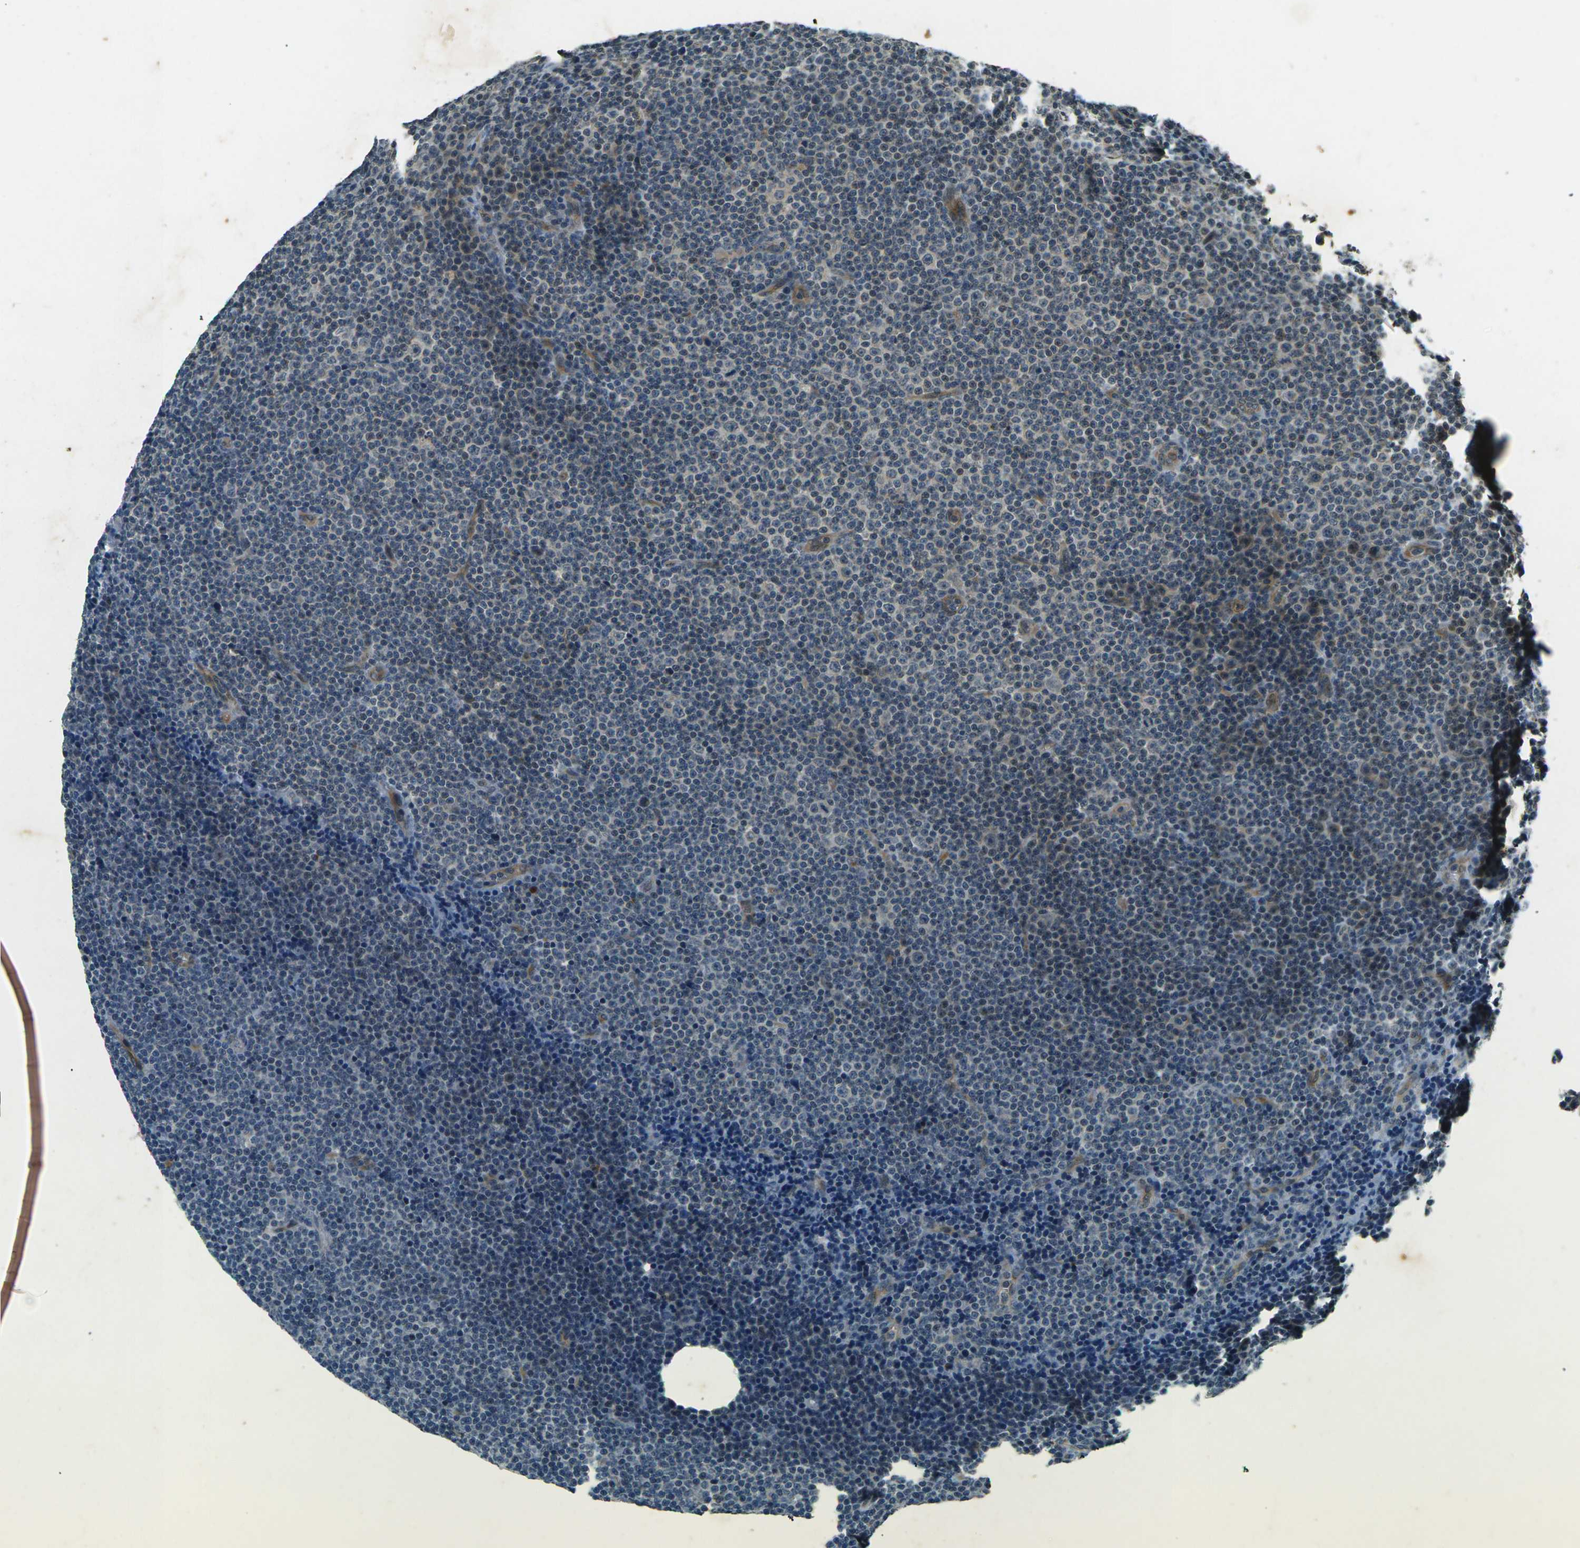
{"staining": {"intensity": "negative", "quantity": "none", "location": "none"}, "tissue": "lymphoma", "cell_type": "Tumor cells", "image_type": "cancer", "snomed": [{"axis": "morphology", "description": "Malignant lymphoma, non-Hodgkin's type, Low grade"}, {"axis": "topography", "description": "Lymph node"}], "caption": "Immunohistochemistry histopathology image of human low-grade malignant lymphoma, non-Hodgkin's type stained for a protein (brown), which demonstrates no expression in tumor cells.", "gene": "PDE2A", "patient": {"sex": "female", "age": 67}}